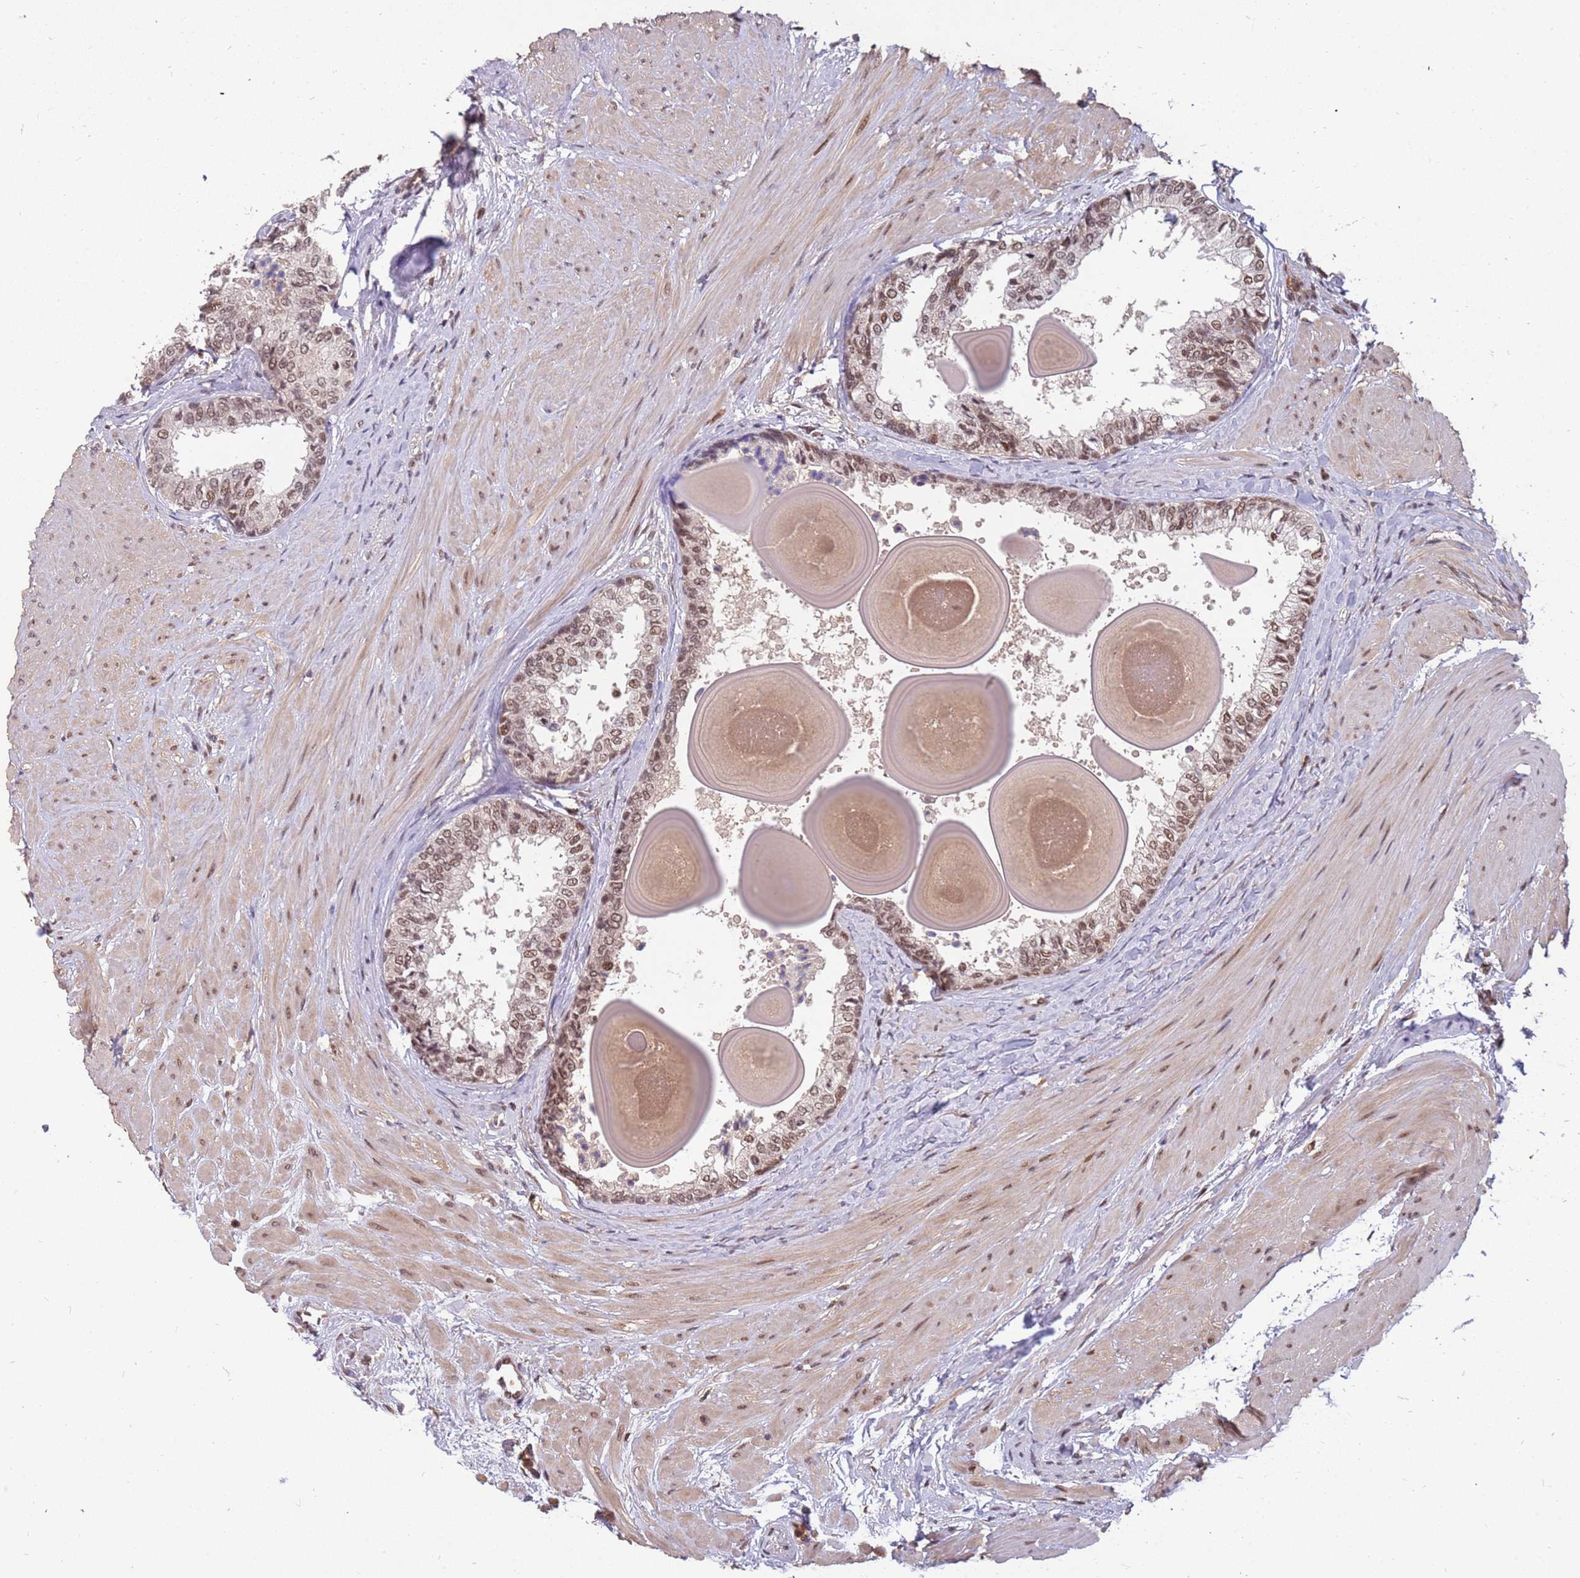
{"staining": {"intensity": "moderate", "quantity": "25%-75%", "location": "nuclear"}, "tissue": "prostate", "cell_type": "Glandular cells", "image_type": "normal", "snomed": [{"axis": "morphology", "description": "Normal tissue, NOS"}, {"axis": "topography", "description": "Prostate"}], "caption": "Protein staining of normal prostate reveals moderate nuclear staining in approximately 25%-75% of glandular cells. (IHC, brightfield microscopy, high magnification).", "gene": "GBP2", "patient": {"sex": "male", "age": 48}}